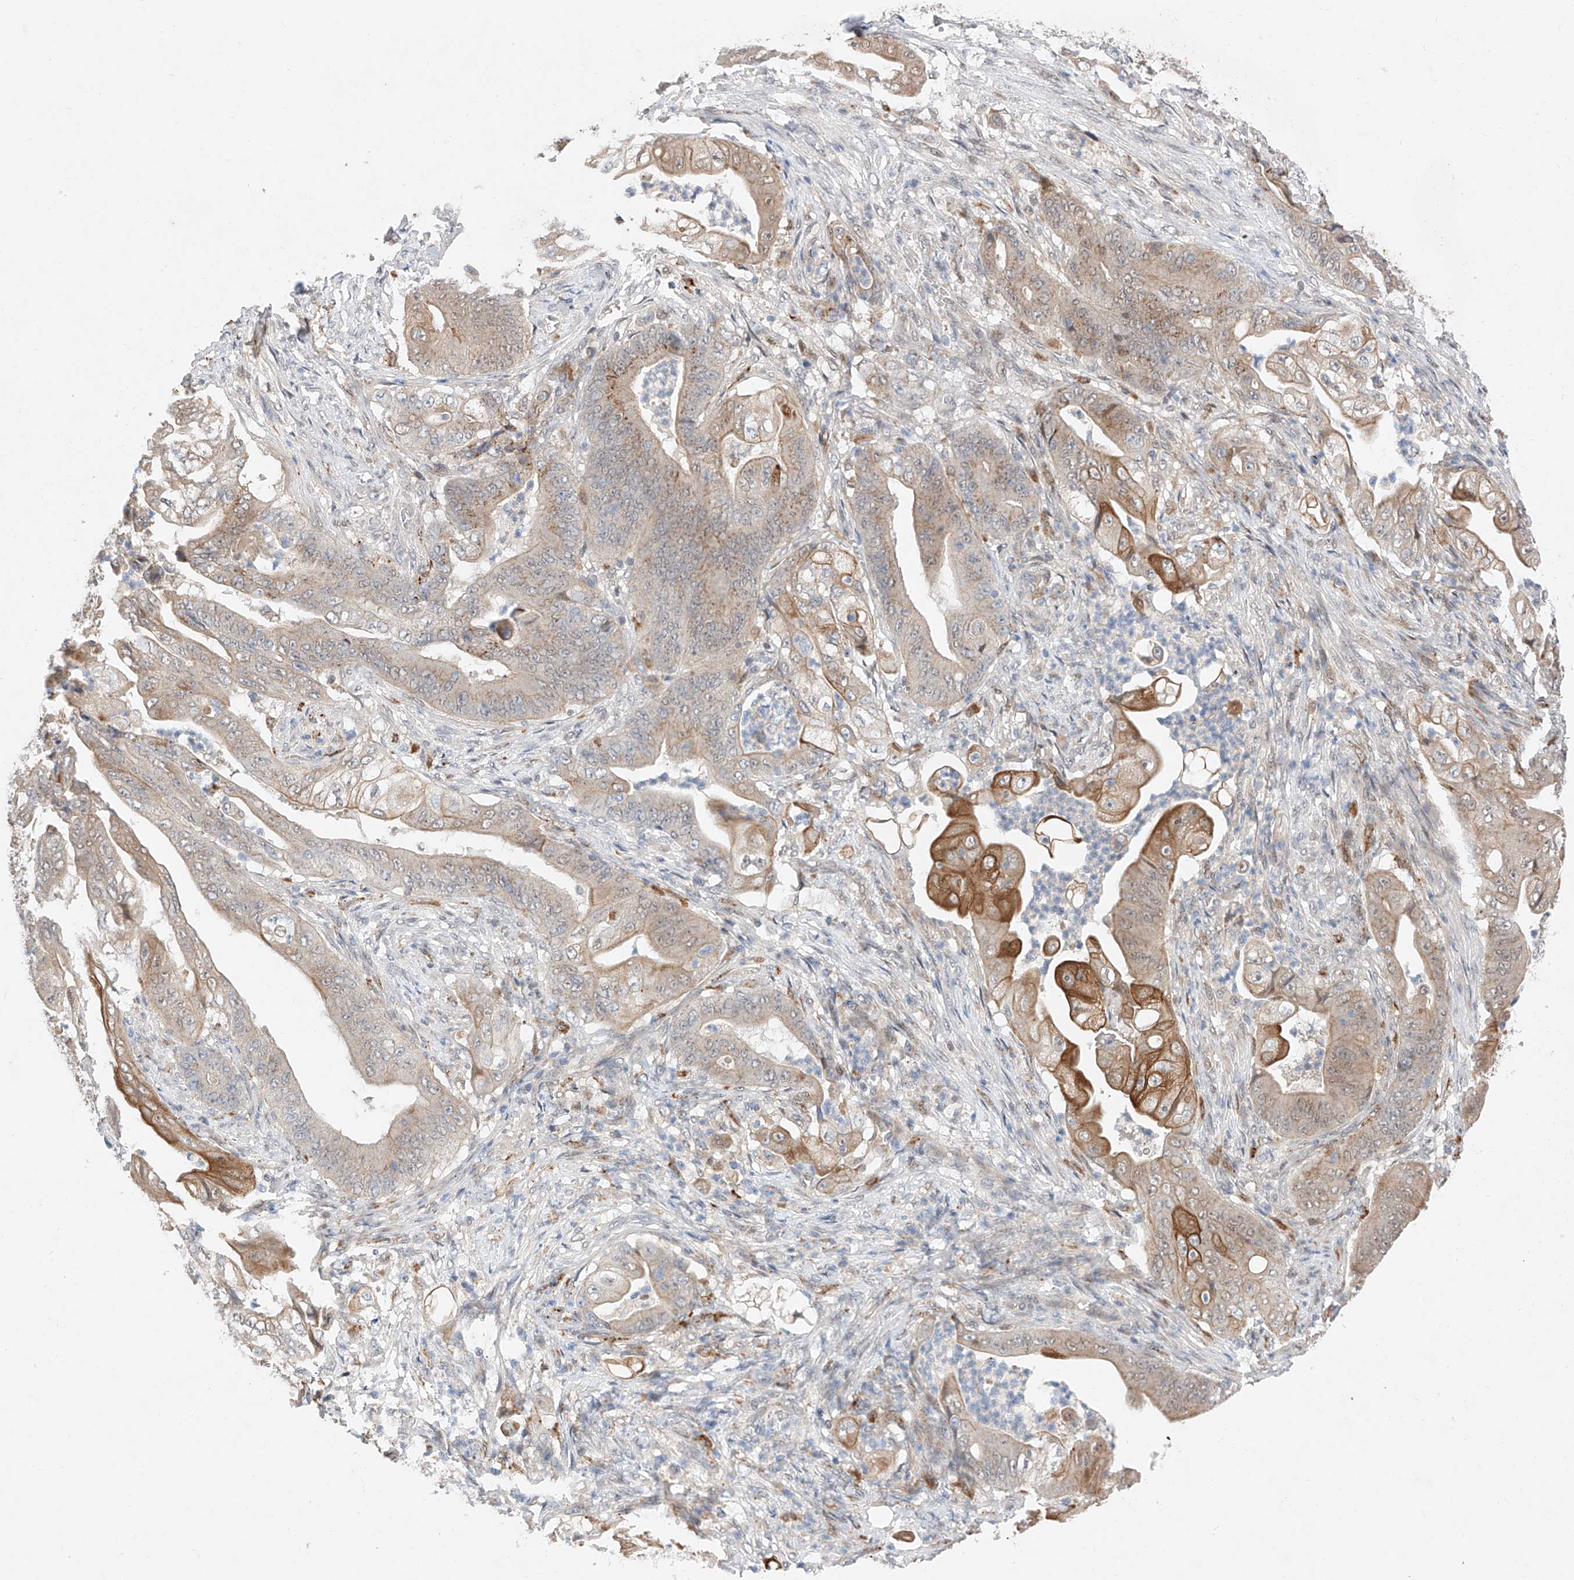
{"staining": {"intensity": "moderate", "quantity": "25%-75%", "location": "cytoplasmic/membranous"}, "tissue": "stomach cancer", "cell_type": "Tumor cells", "image_type": "cancer", "snomed": [{"axis": "morphology", "description": "Adenocarcinoma, NOS"}, {"axis": "topography", "description": "Stomach"}], "caption": "Immunohistochemistry (IHC) micrograph of neoplastic tissue: human adenocarcinoma (stomach) stained using immunohistochemistry (IHC) demonstrates medium levels of moderate protein expression localized specifically in the cytoplasmic/membranous of tumor cells, appearing as a cytoplasmic/membranous brown color.", "gene": "GCNT1", "patient": {"sex": "female", "age": 73}}